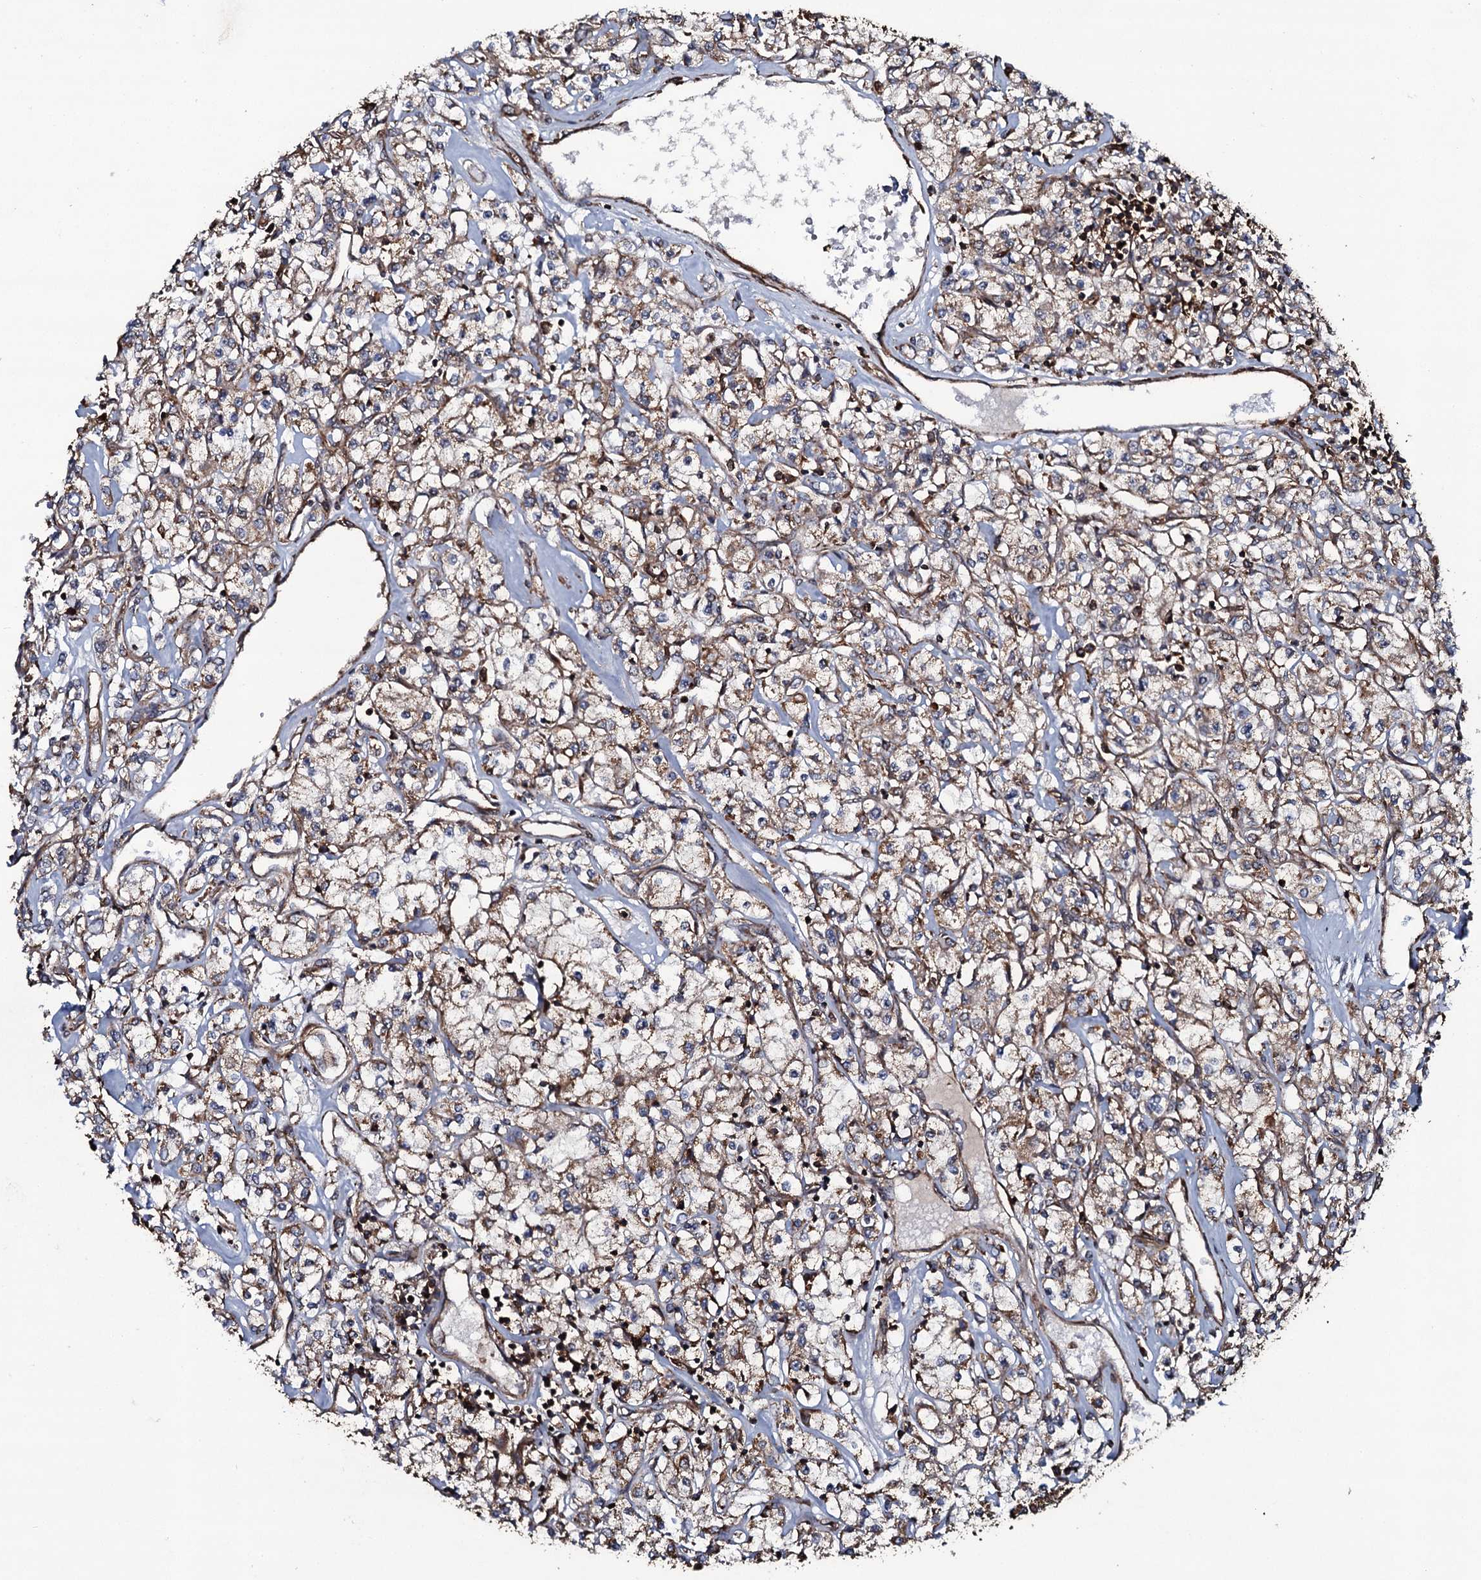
{"staining": {"intensity": "moderate", "quantity": ">75%", "location": "cytoplasmic/membranous"}, "tissue": "renal cancer", "cell_type": "Tumor cells", "image_type": "cancer", "snomed": [{"axis": "morphology", "description": "Adenocarcinoma, NOS"}, {"axis": "topography", "description": "Kidney"}], "caption": "This histopathology image displays IHC staining of human renal adenocarcinoma, with medium moderate cytoplasmic/membranous staining in about >75% of tumor cells.", "gene": "VWA8", "patient": {"sex": "female", "age": 59}}